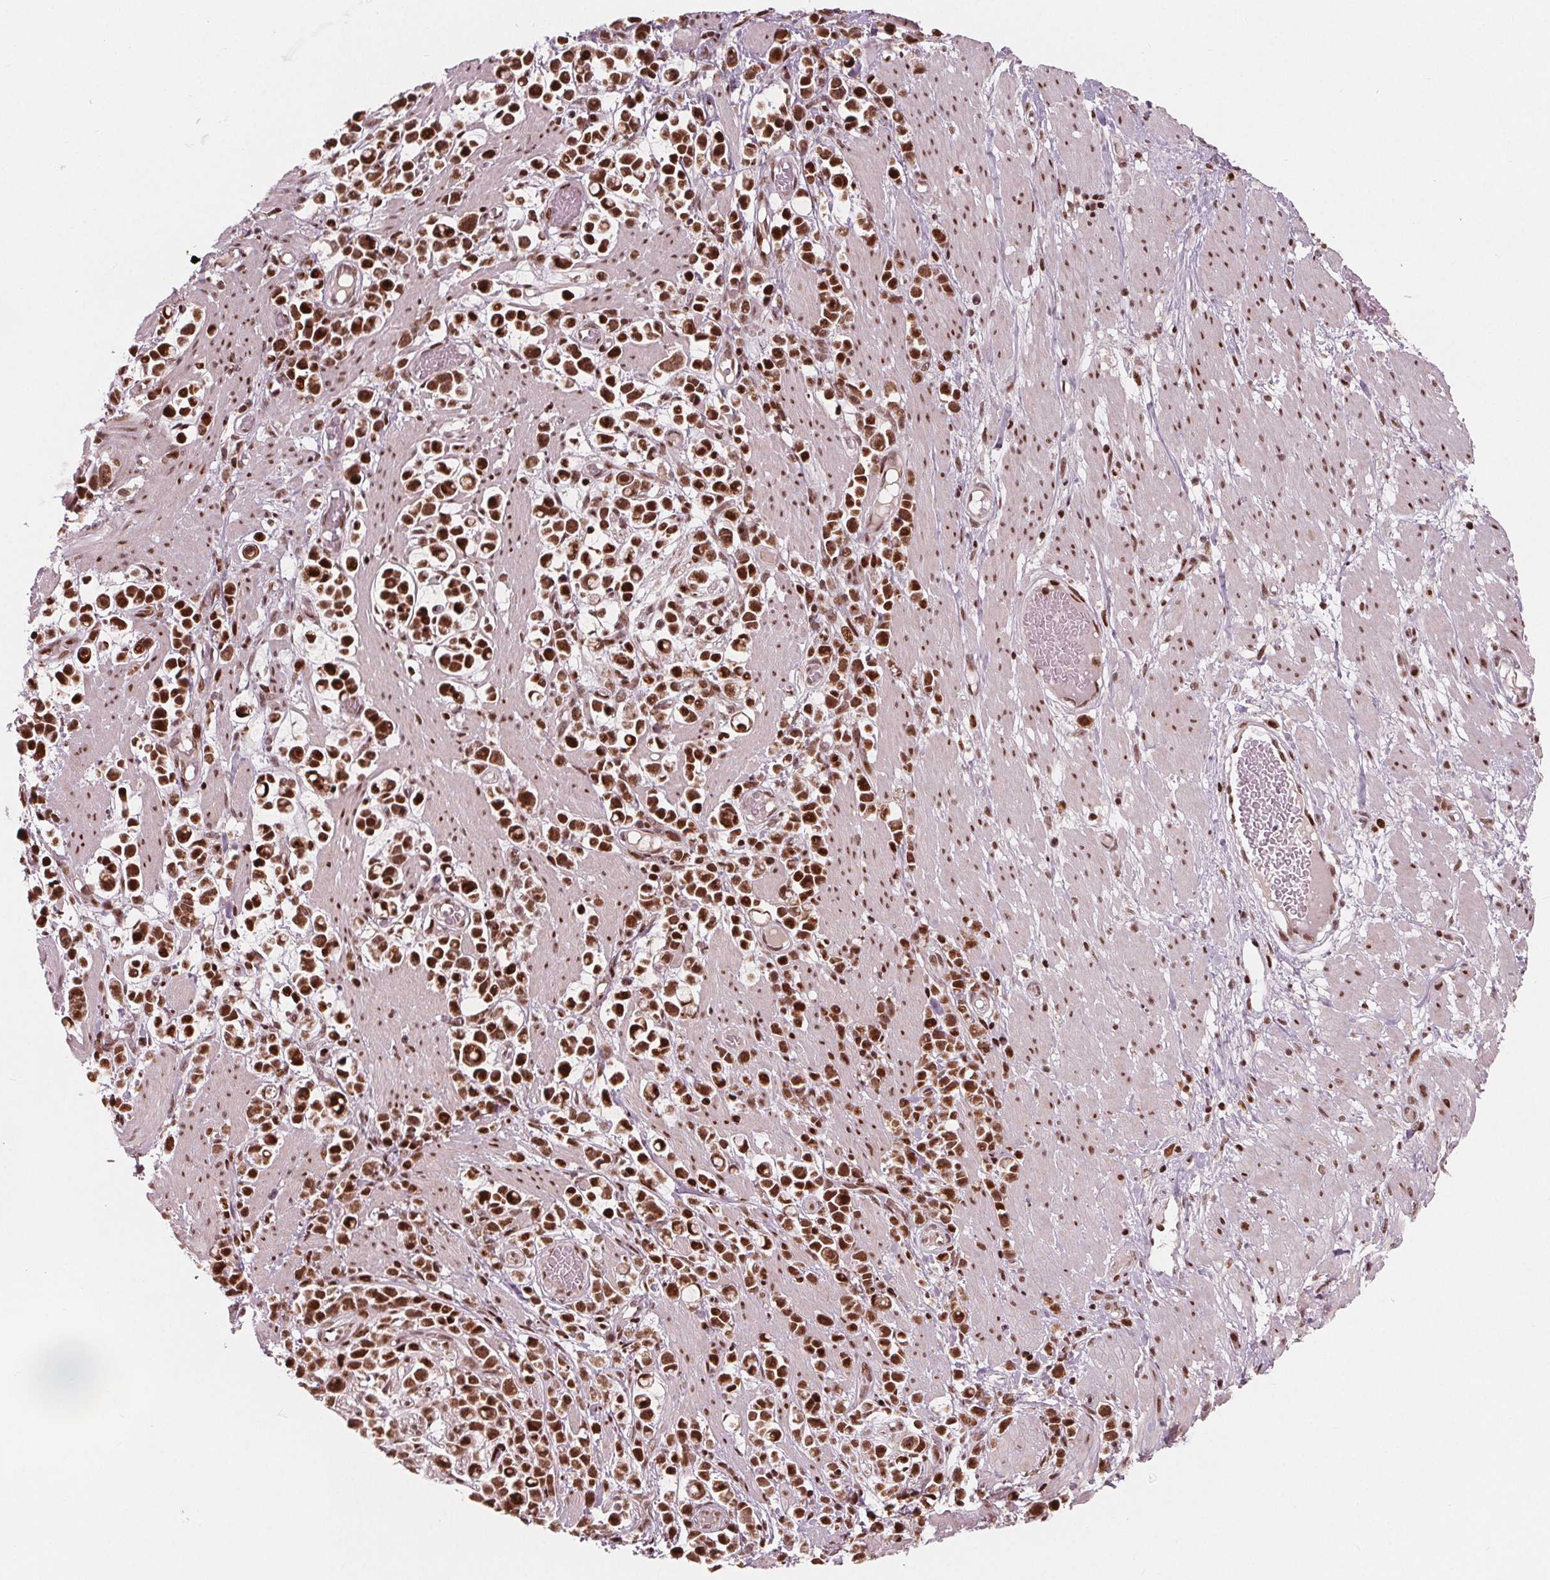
{"staining": {"intensity": "moderate", "quantity": ">75%", "location": "cytoplasmic/membranous,nuclear"}, "tissue": "stomach cancer", "cell_type": "Tumor cells", "image_type": "cancer", "snomed": [{"axis": "morphology", "description": "Adenocarcinoma, NOS"}, {"axis": "topography", "description": "Stomach"}], "caption": "Protein staining of stomach cancer (adenocarcinoma) tissue demonstrates moderate cytoplasmic/membranous and nuclear staining in approximately >75% of tumor cells.", "gene": "SNRNP35", "patient": {"sex": "male", "age": 82}}